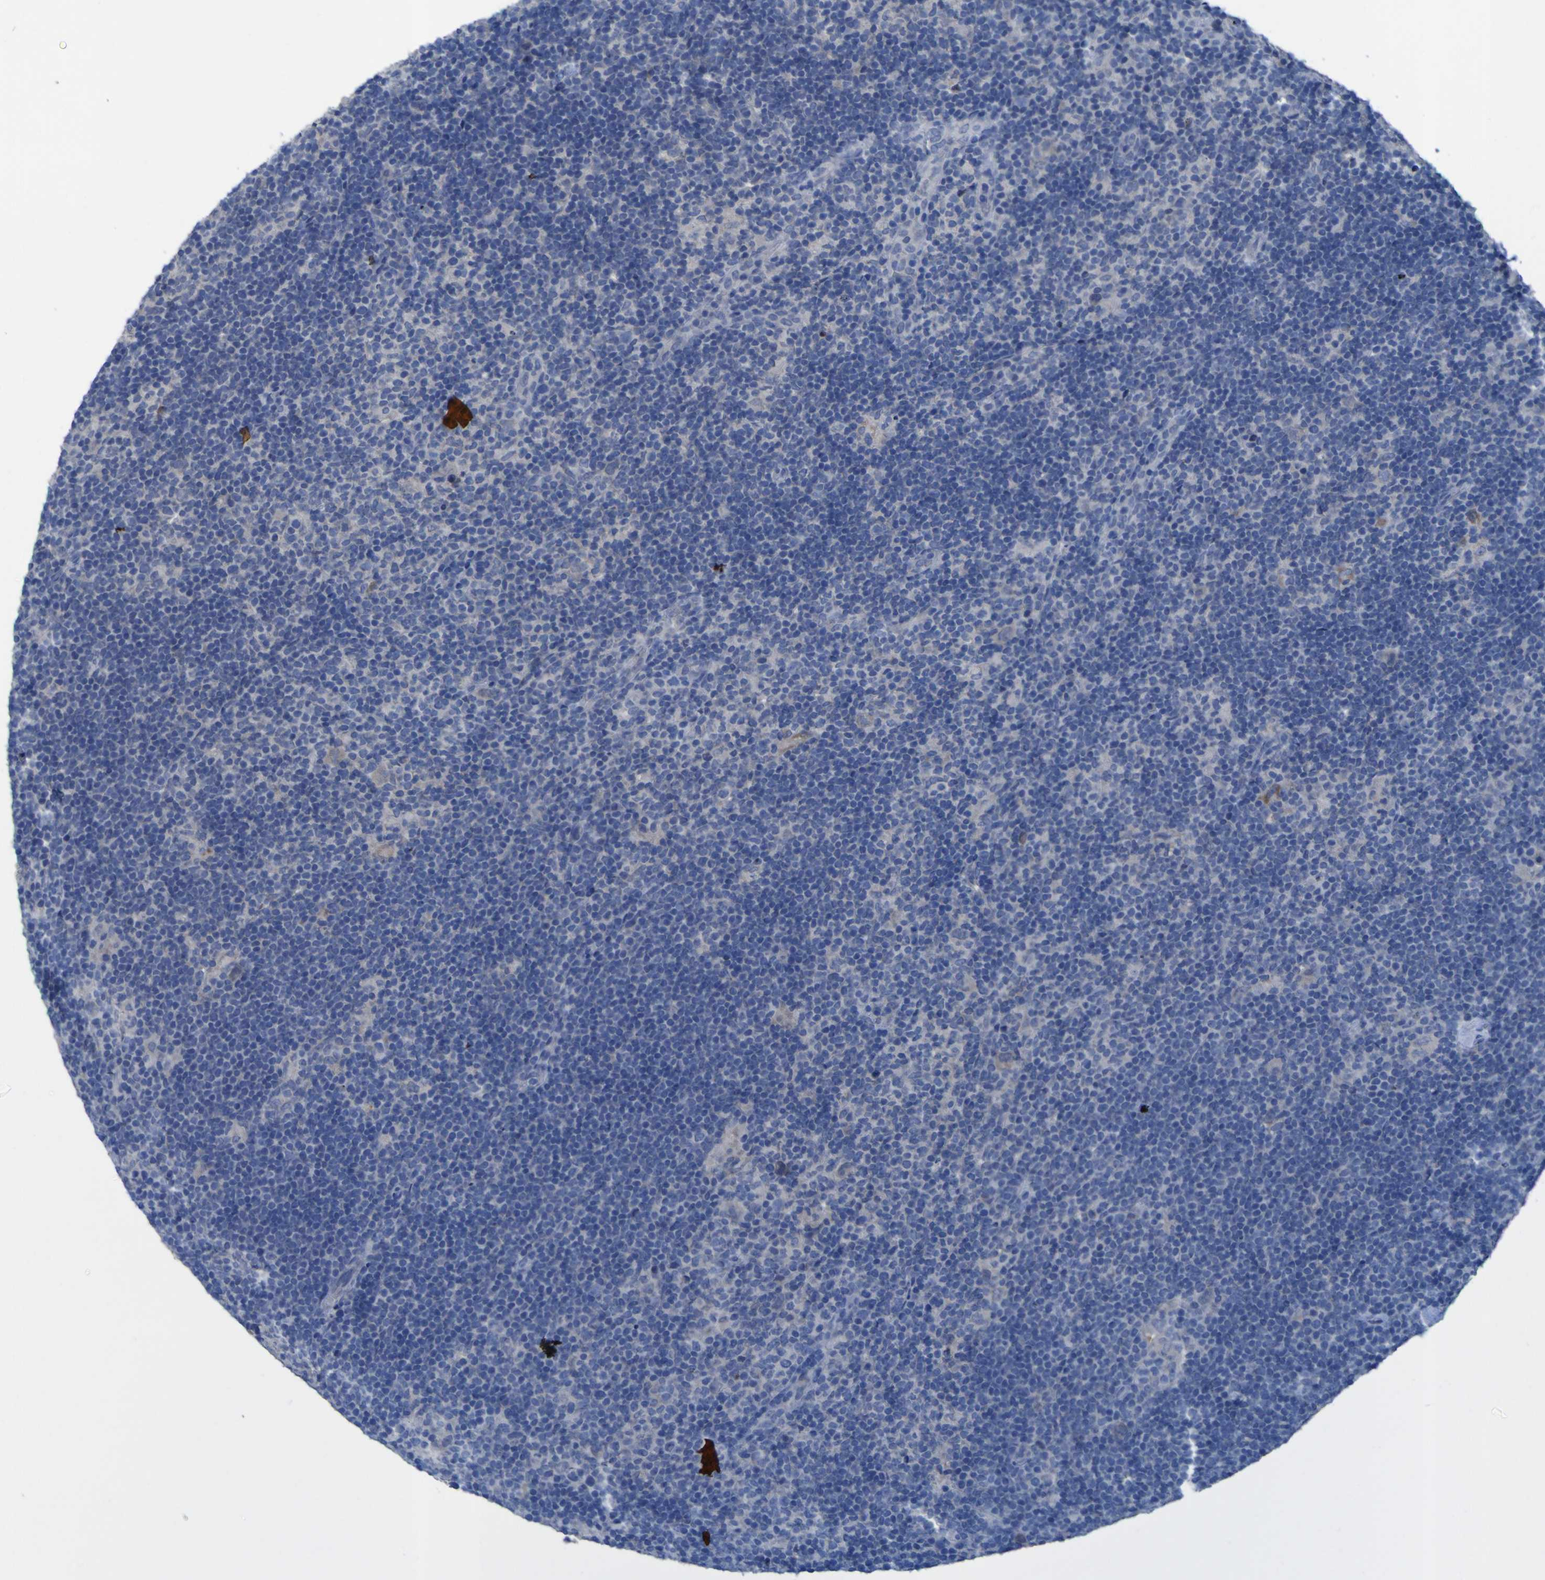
{"staining": {"intensity": "negative", "quantity": "none", "location": "none"}, "tissue": "lymphoma", "cell_type": "Tumor cells", "image_type": "cancer", "snomed": [{"axis": "morphology", "description": "Hodgkin's disease, NOS"}, {"axis": "topography", "description": "Lymph node"}], "caption": "Lymphoma stained for a protein using IHC shows no positivity tumor cells.", "gene": "SGK2", "patient": {"sex": "female", "age": 57}}